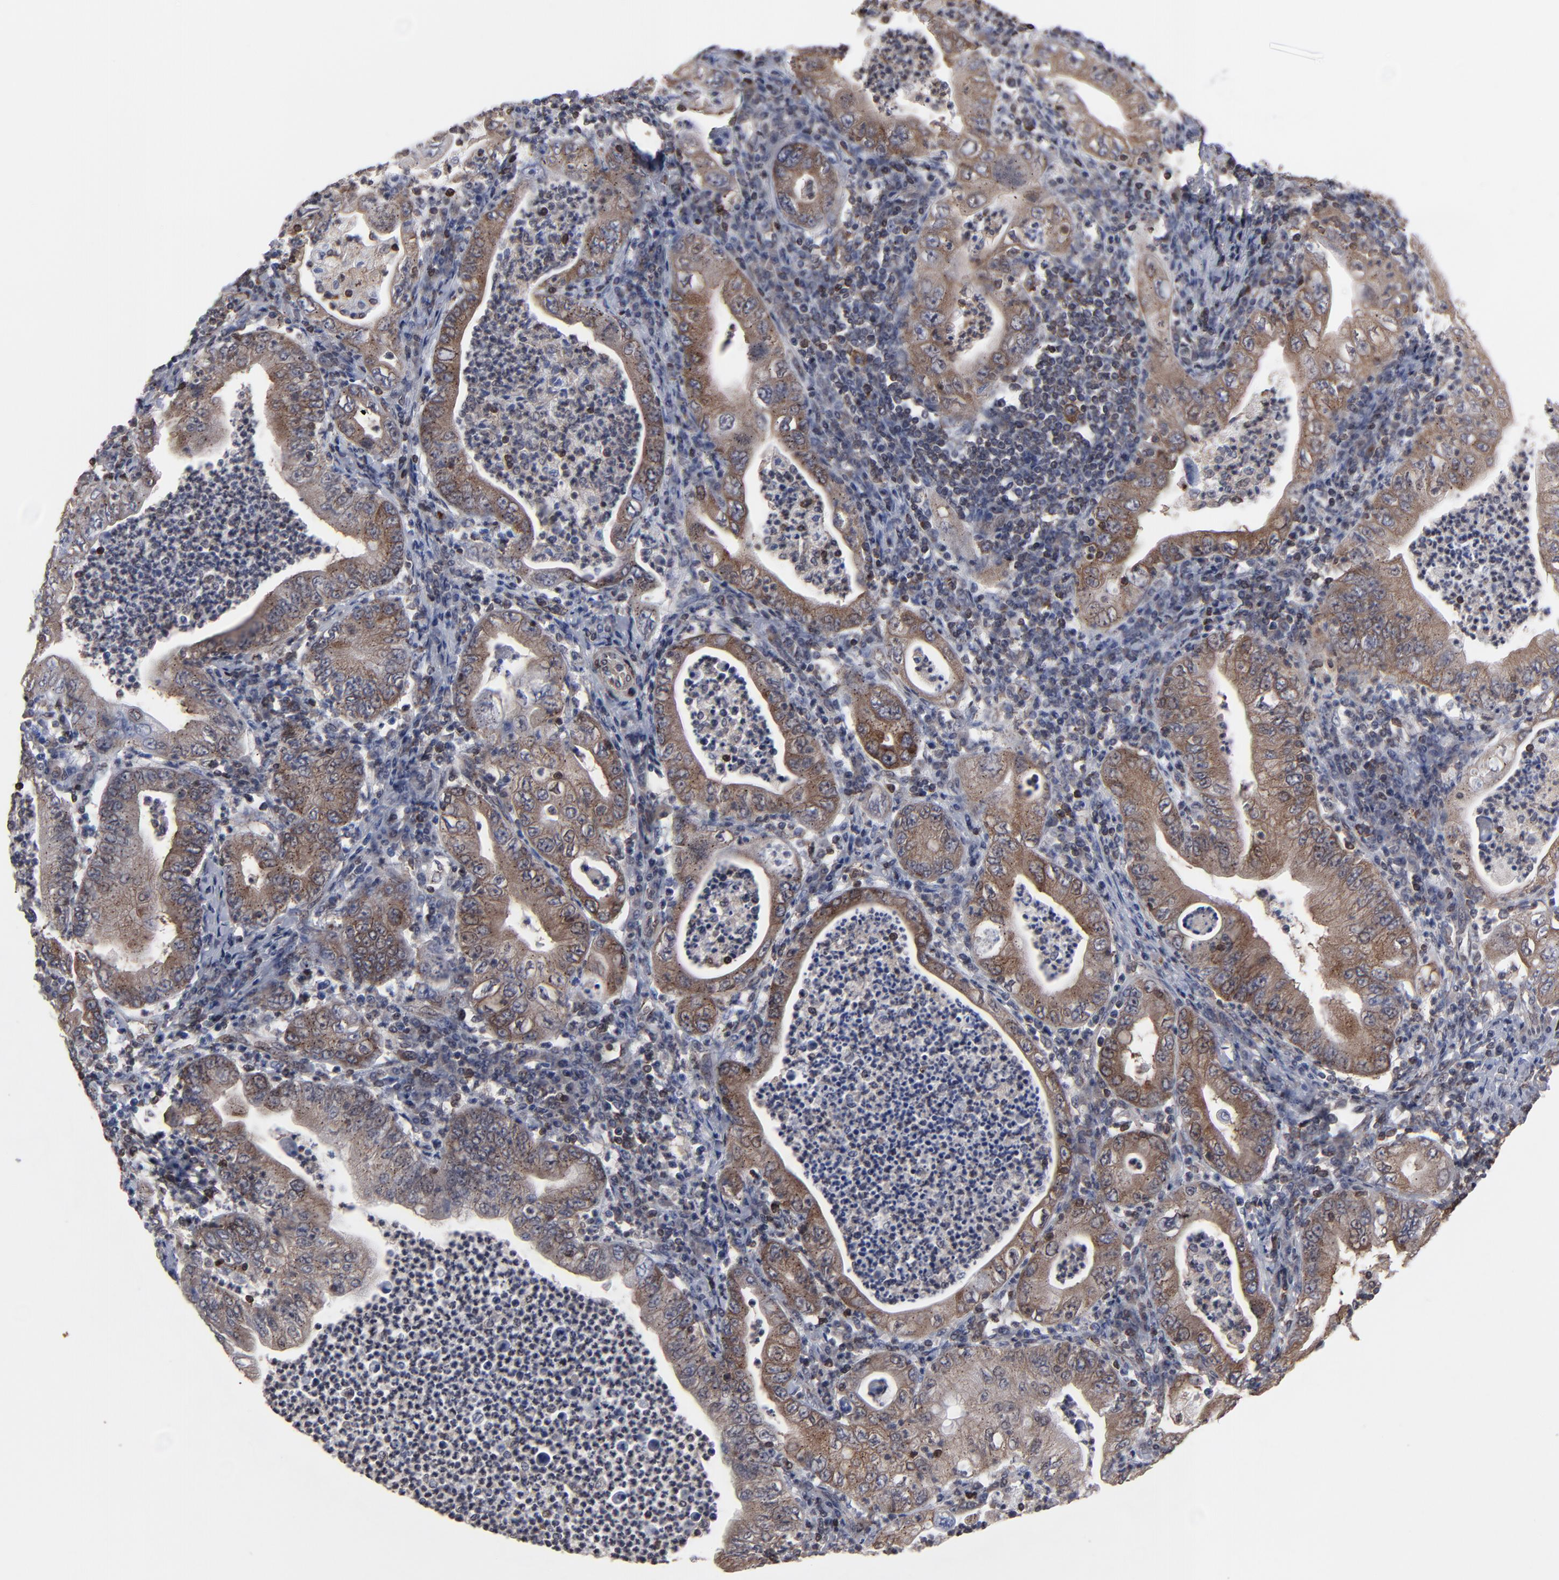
{"staining": {"intensity": "moderate", "quantity": ">75%", "location": "cytoplasmic/membranous,nuclear"}, "tissue": "stomach cancer", "cell_type": "Tumor cells", "image_type": "cancer", "snomed": [{"axis": "morphology", "description": "Normal tissue, NOS"}, {"axis": "morphology", "description": "Adenocarcinoma, NOS"}, {"axis": "topography", "description": "Esophagus"}, {"axis": "topography", "description": "Stomach, upper"}, {"axis": "topography", "description": "Peripheral nerve tissue"}], "caption": "The micrograph reveals immunohistochemical staining of stomach cancer. There is moderate cytoplasmic/membranous and nuclear positivity is seen in approximately >75% of tumor cells. (DAB = brown stain, brightfield microscopy at high magnification).", "gene": "KIAA2026", "patient": {"sex": "male", "age": 62}}